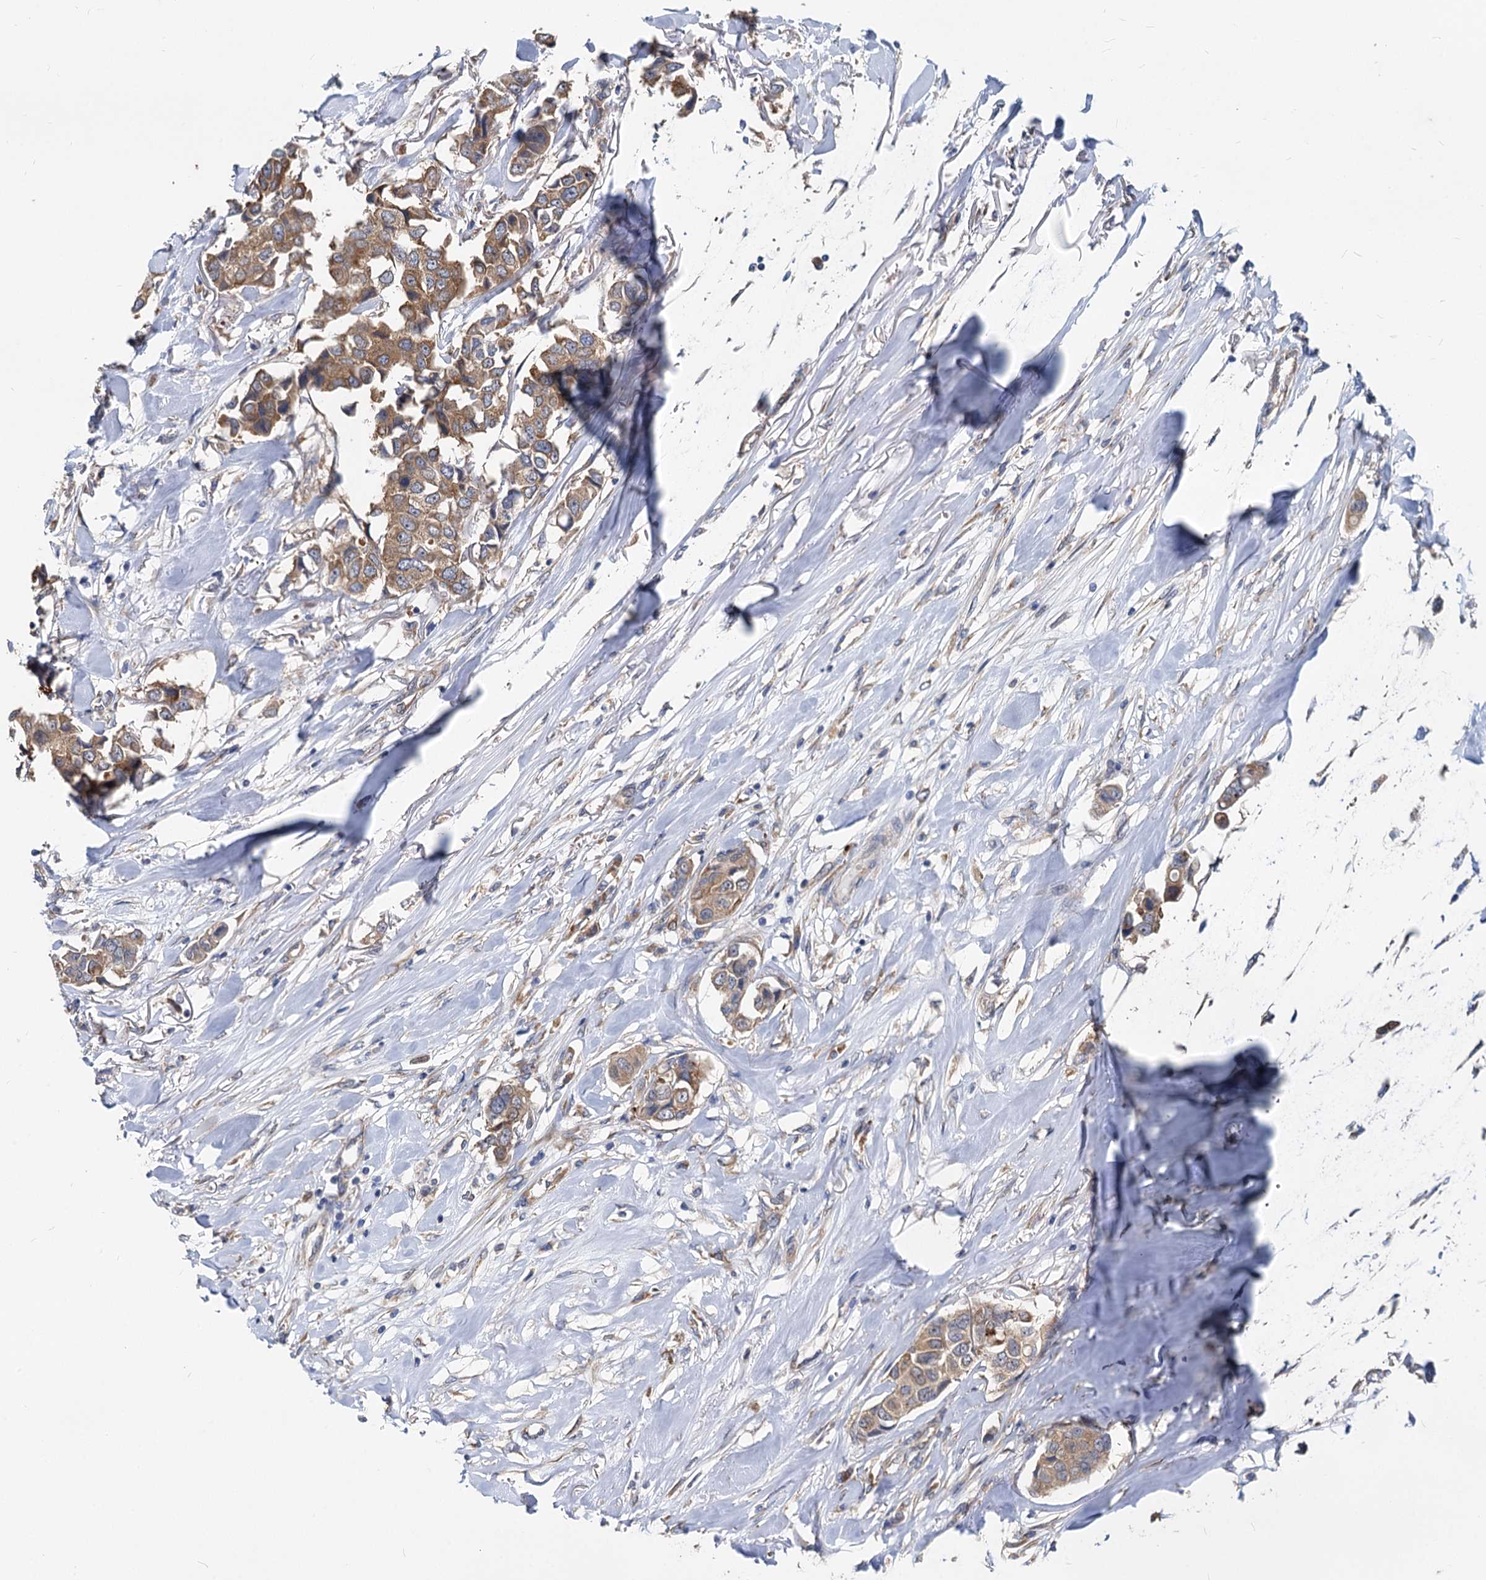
{"staining": {"intensity": "moderate", "quantity": ">75%", "location": "cytoplasmic/membranous"}, "tissue": "breast cancer", "cell_type": "Tumor cells", "image_type": "cancer", "snomed": [{"axis": "morphology", "description": "Duct carcinoma"}, {"axis": "topography", "description": "Breast"}], "caption": "This photomicrograph reveals immunohistochemistry staining of human breast infiltrating ductal carcinoma, with medium moderate cytoplasmic/membranous staining in about >75% of tumor cells.", "gene": "EIF2B2", "patient": {"sex": "female", "age": 80}}